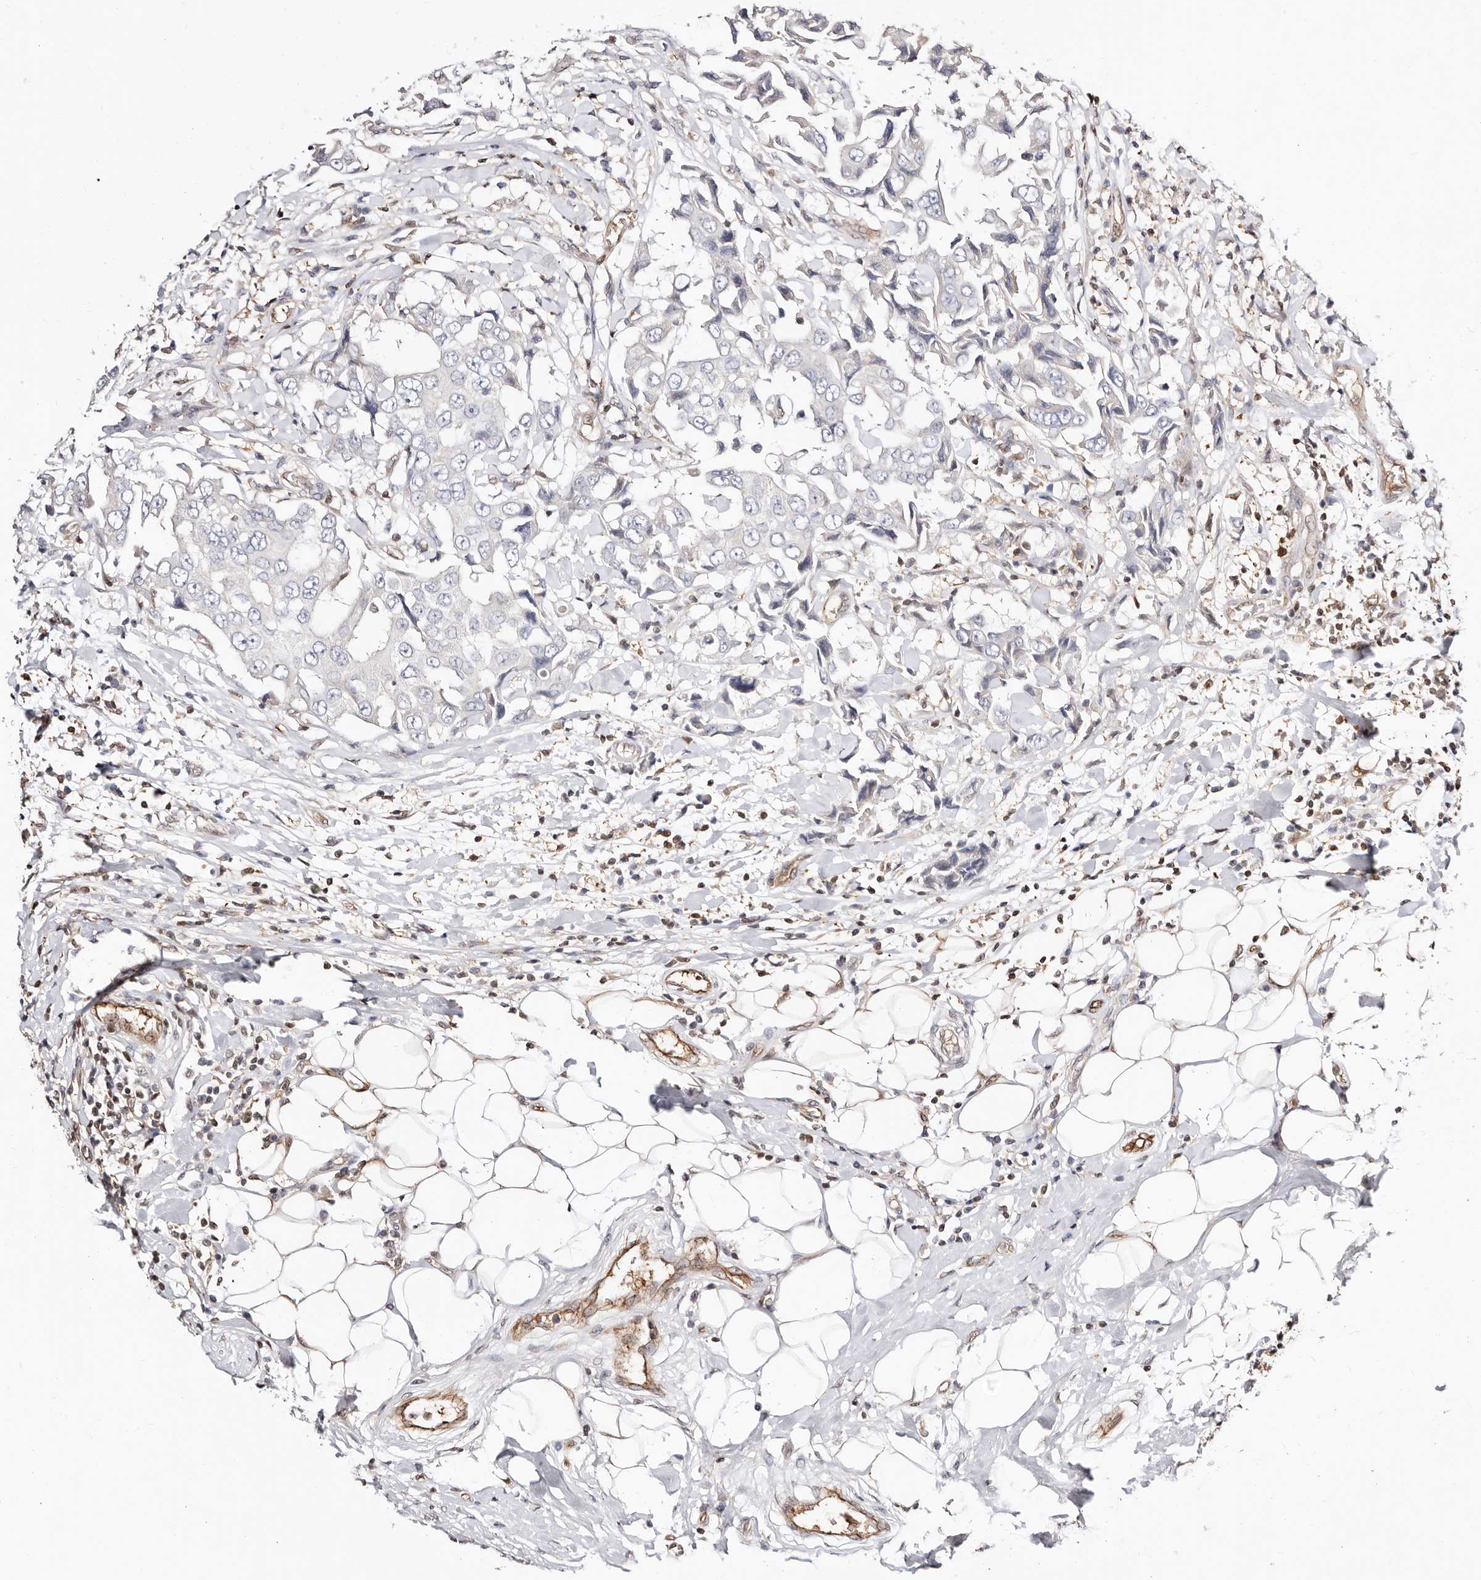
{"staining": {"intensity": "negative", "quantity": "none", "location": "none"}, "tissue": "breast cancer", "cell_type": "Tumor cells", "image_type": "cancer", "snomed": [{"axis": "morphology", "description": "Duct carcinoma"}, {"axis": "topography", "description": "Breast"}], "caption": "An IHC micrograph of intraductal carcinoma (breast) is shown. There is no staining in tumor cells of intraductal carcinoma (breast).", "gene": "STAT5A", "patient": {"sex": "female", "age": 27}}